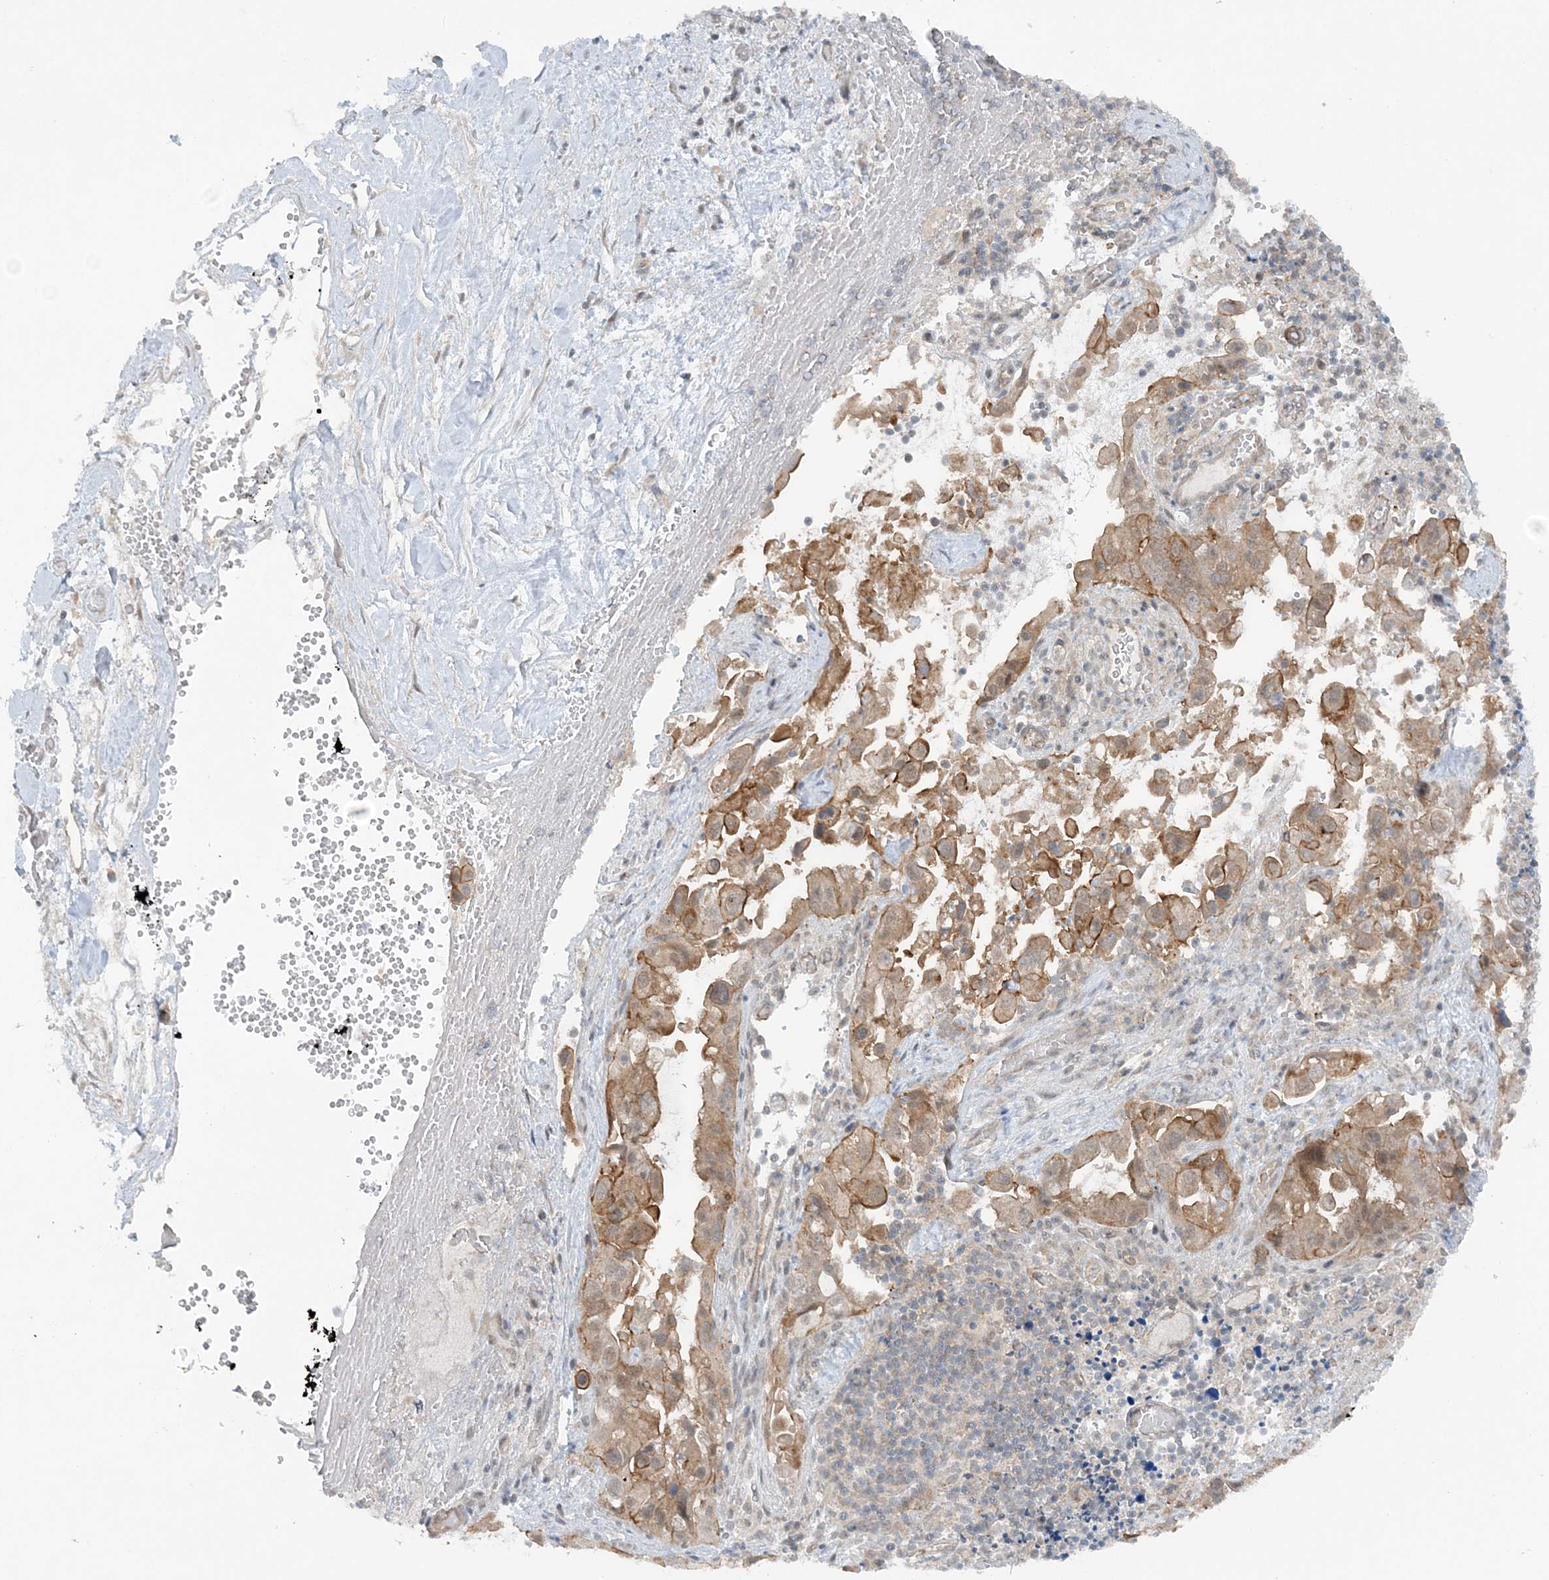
{"staining": {"intensity": "moderate", "quantity": "25%-75%", "location": "cytoplasmic/membranous"}, "tissue": "pancreatic cancer", "cell_type": "Tumor cells", "image_type": "cancer", "snomed": [{"axis": "morphology", "description": "Inflammation, NOS"}, {"axis": "morphology", "description": "Adenocarcinoma, NOS"}, {"axis": "topography", "description": "Pancreas"}], "caption": "Immunohistochemical staining of pancreatic adenocarcinoma exhibits moderate cytoplasmic/membranous protein positivity in about 25%-75% of tumor cells.", "gene": "ATP11A", "patient": {"sex": "female", "age": 56}}